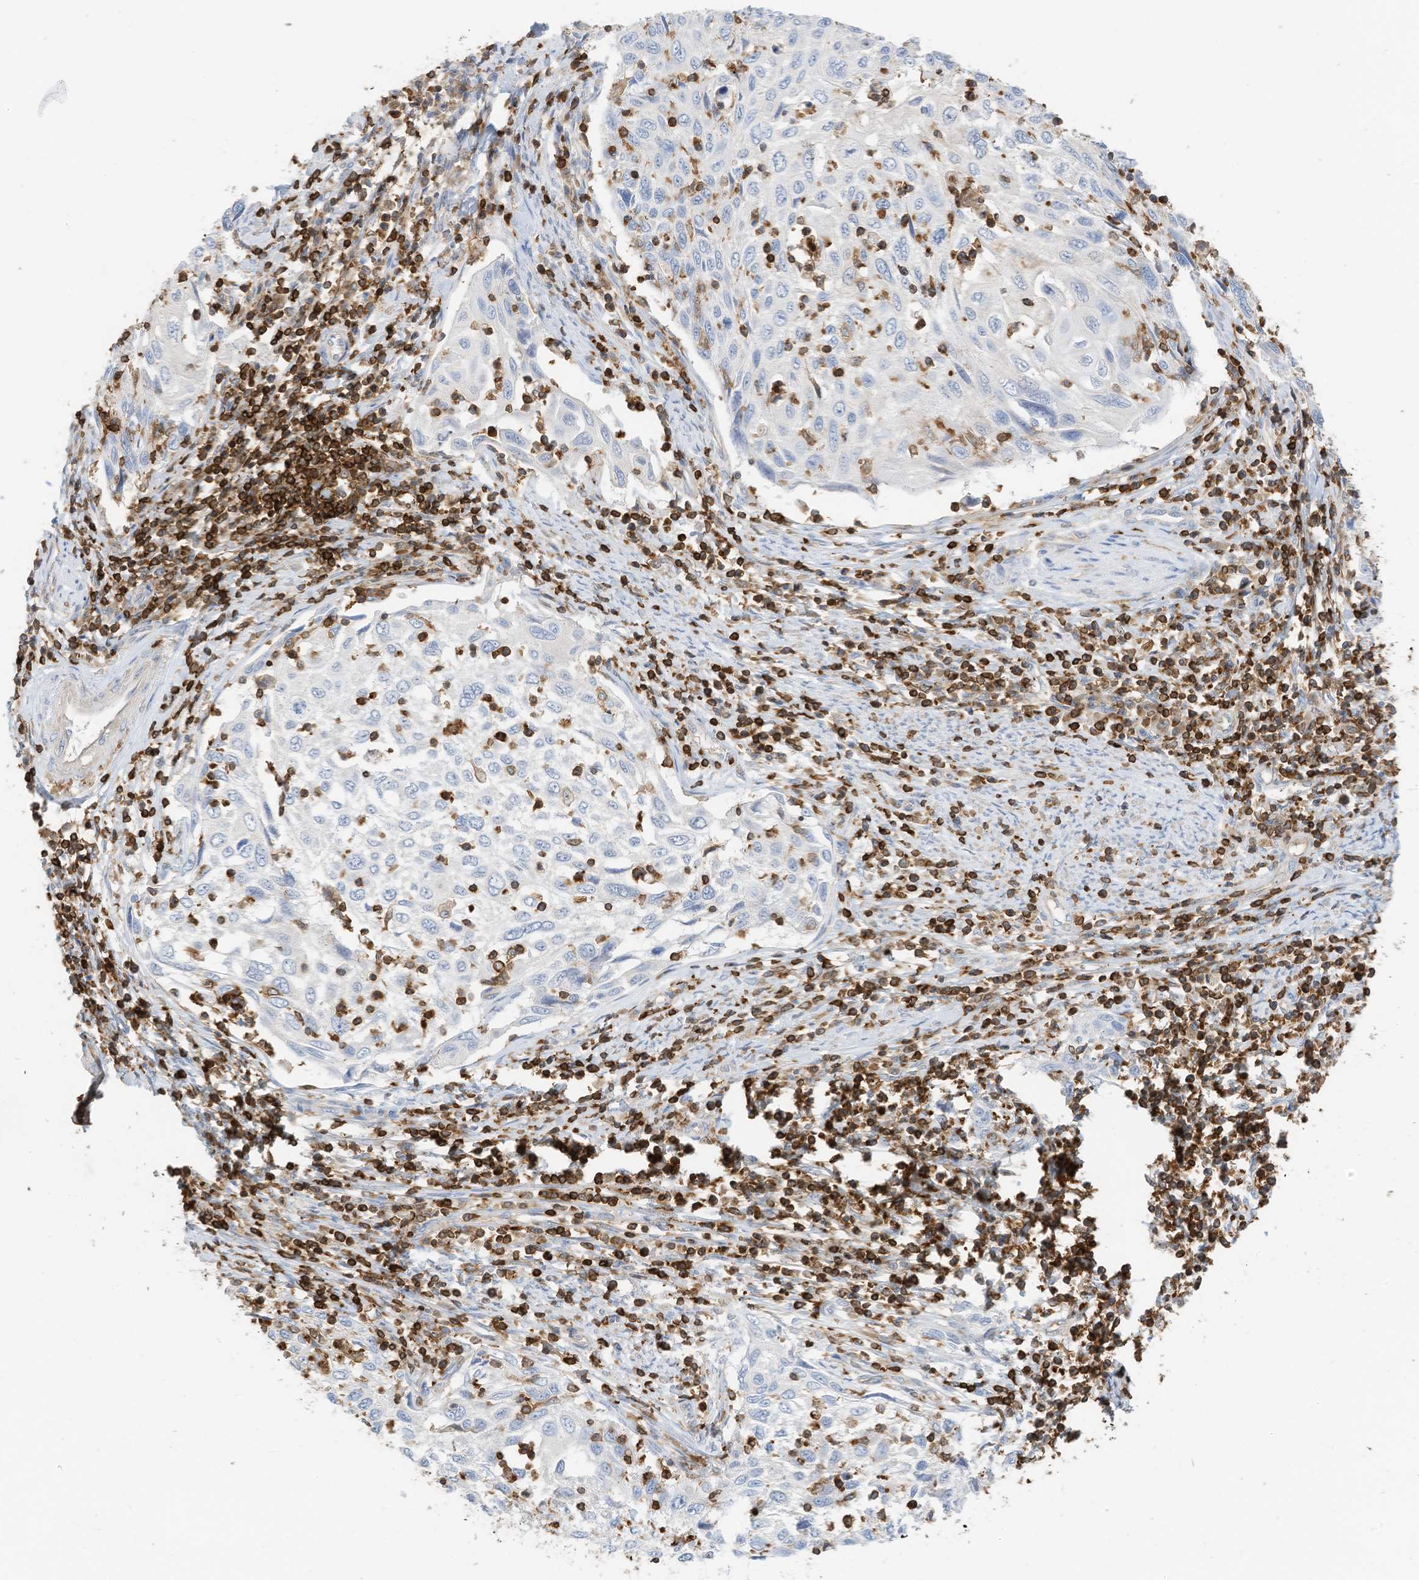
{"staining": {"intensity": "negative", "quantity": "none", "location": "none"}, "tissue": "cervical cancer", "cell_type": "Tumor cells", "image_type": "cancer", "snomed": [{"axis": "morphology", "description": "Squamous cell carcinoma, NOS"}, {"axis": "topography", "description": "Cervix"}], "caption": "The immunohistochemistry (IHC) image has no significant staining in tumor cells of cervical squamous cell carcinoma tissue.", "gene": "ARHGAP25", "patient": {"sex": "female", "age": 70}}